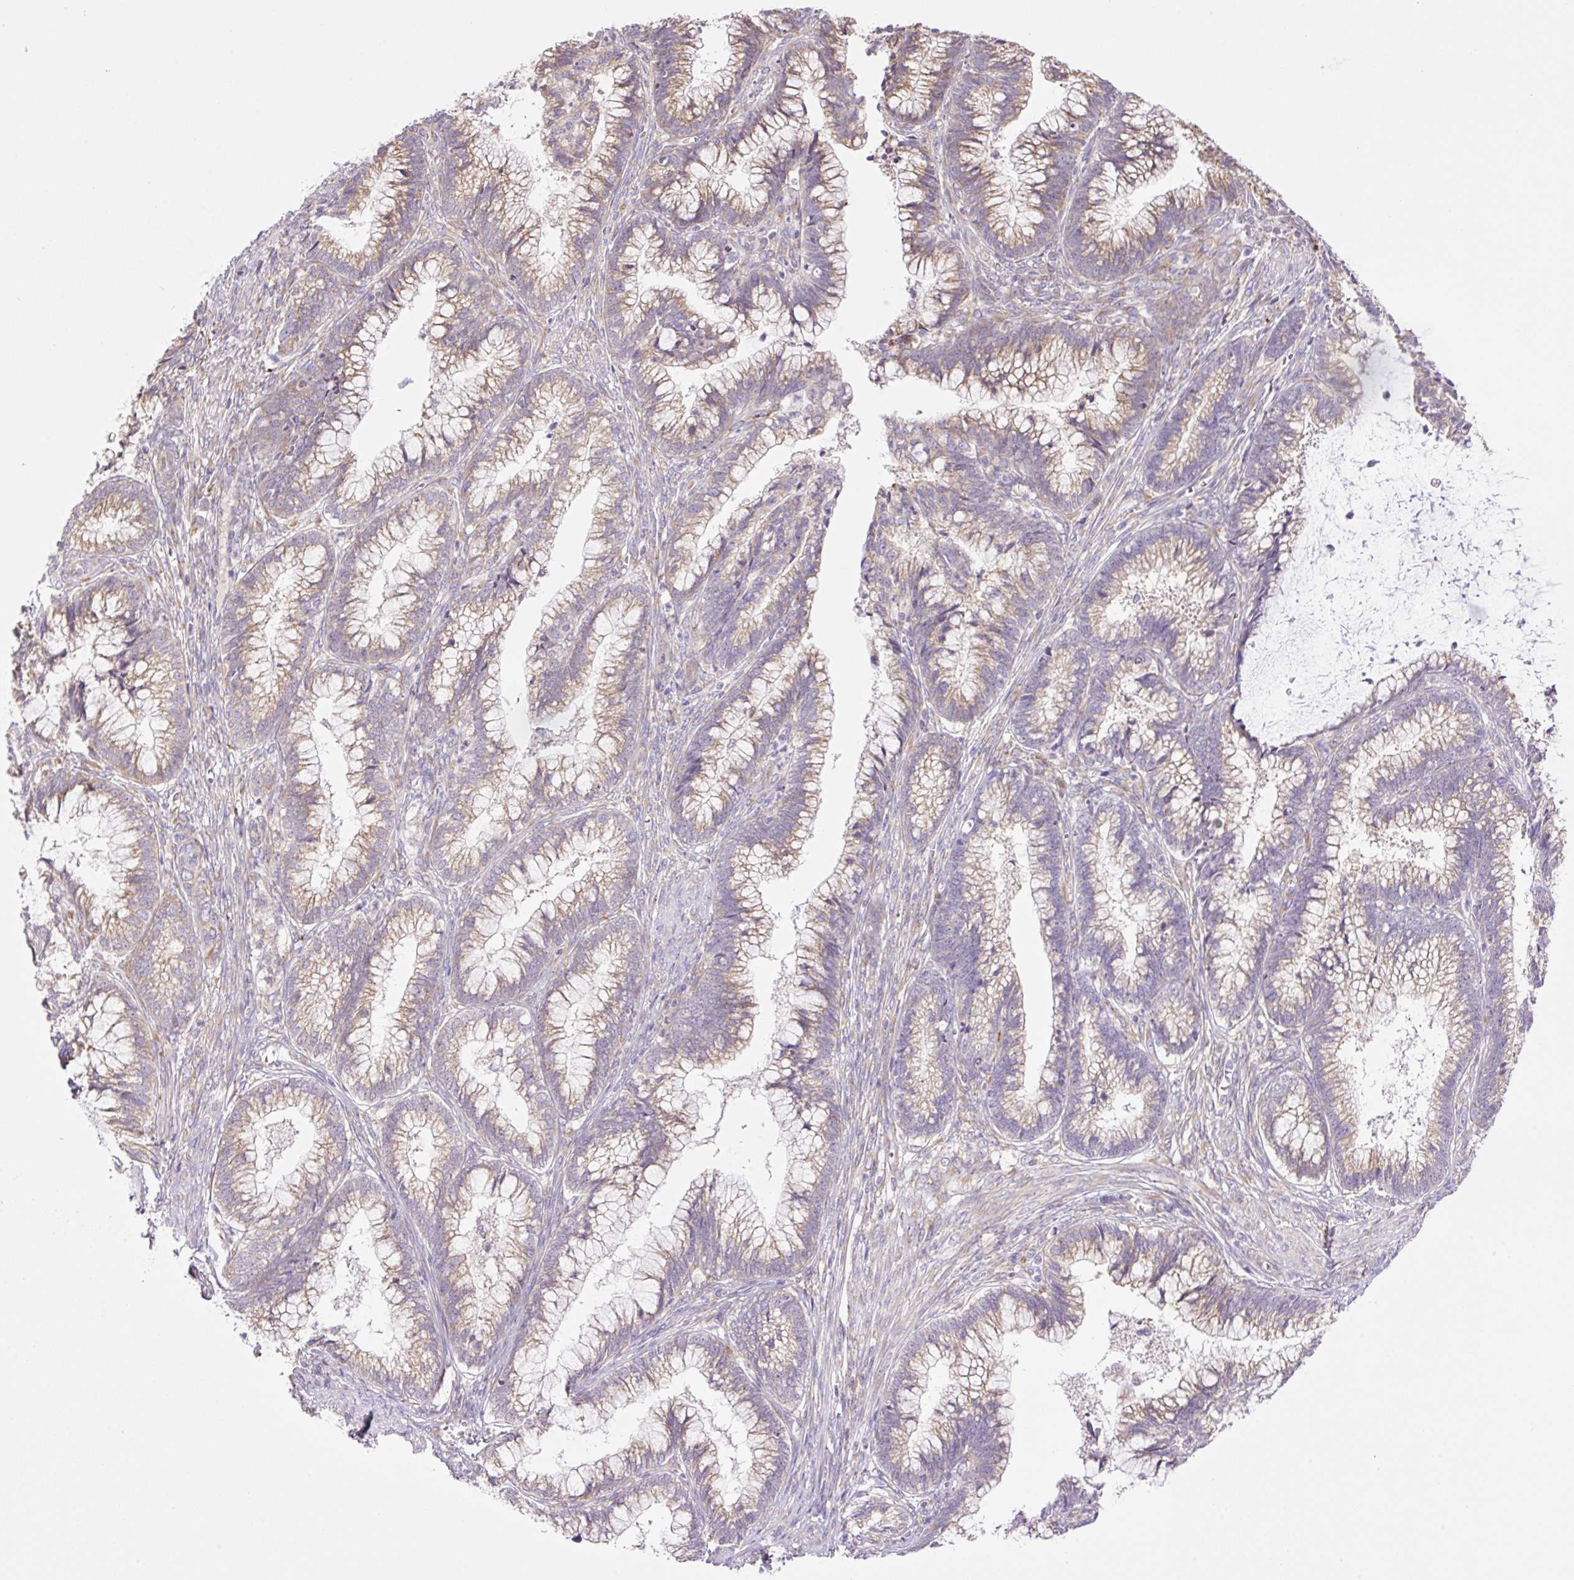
{"staining": {"intensity": "moderate", "quantity": "25%-75%", "location": "cytoplasmic/membranous"}, "tissue": "cervical cancer", "cell_type": "Tumor cells", "image_type": "cancer", "snomed": [{"axis": "morphology", "description": "Adenocarcinoma, NOS"}, {"axis": "topography", "description": "Cervix"}], "caption": "Protein analysis of cervical cancer tissue shows moderate cytoplasmic/membranous expression in about 25%-75% of tumor cells.", "gene": "POFUT1", "patient": {"sex": "female", "age": 44}}